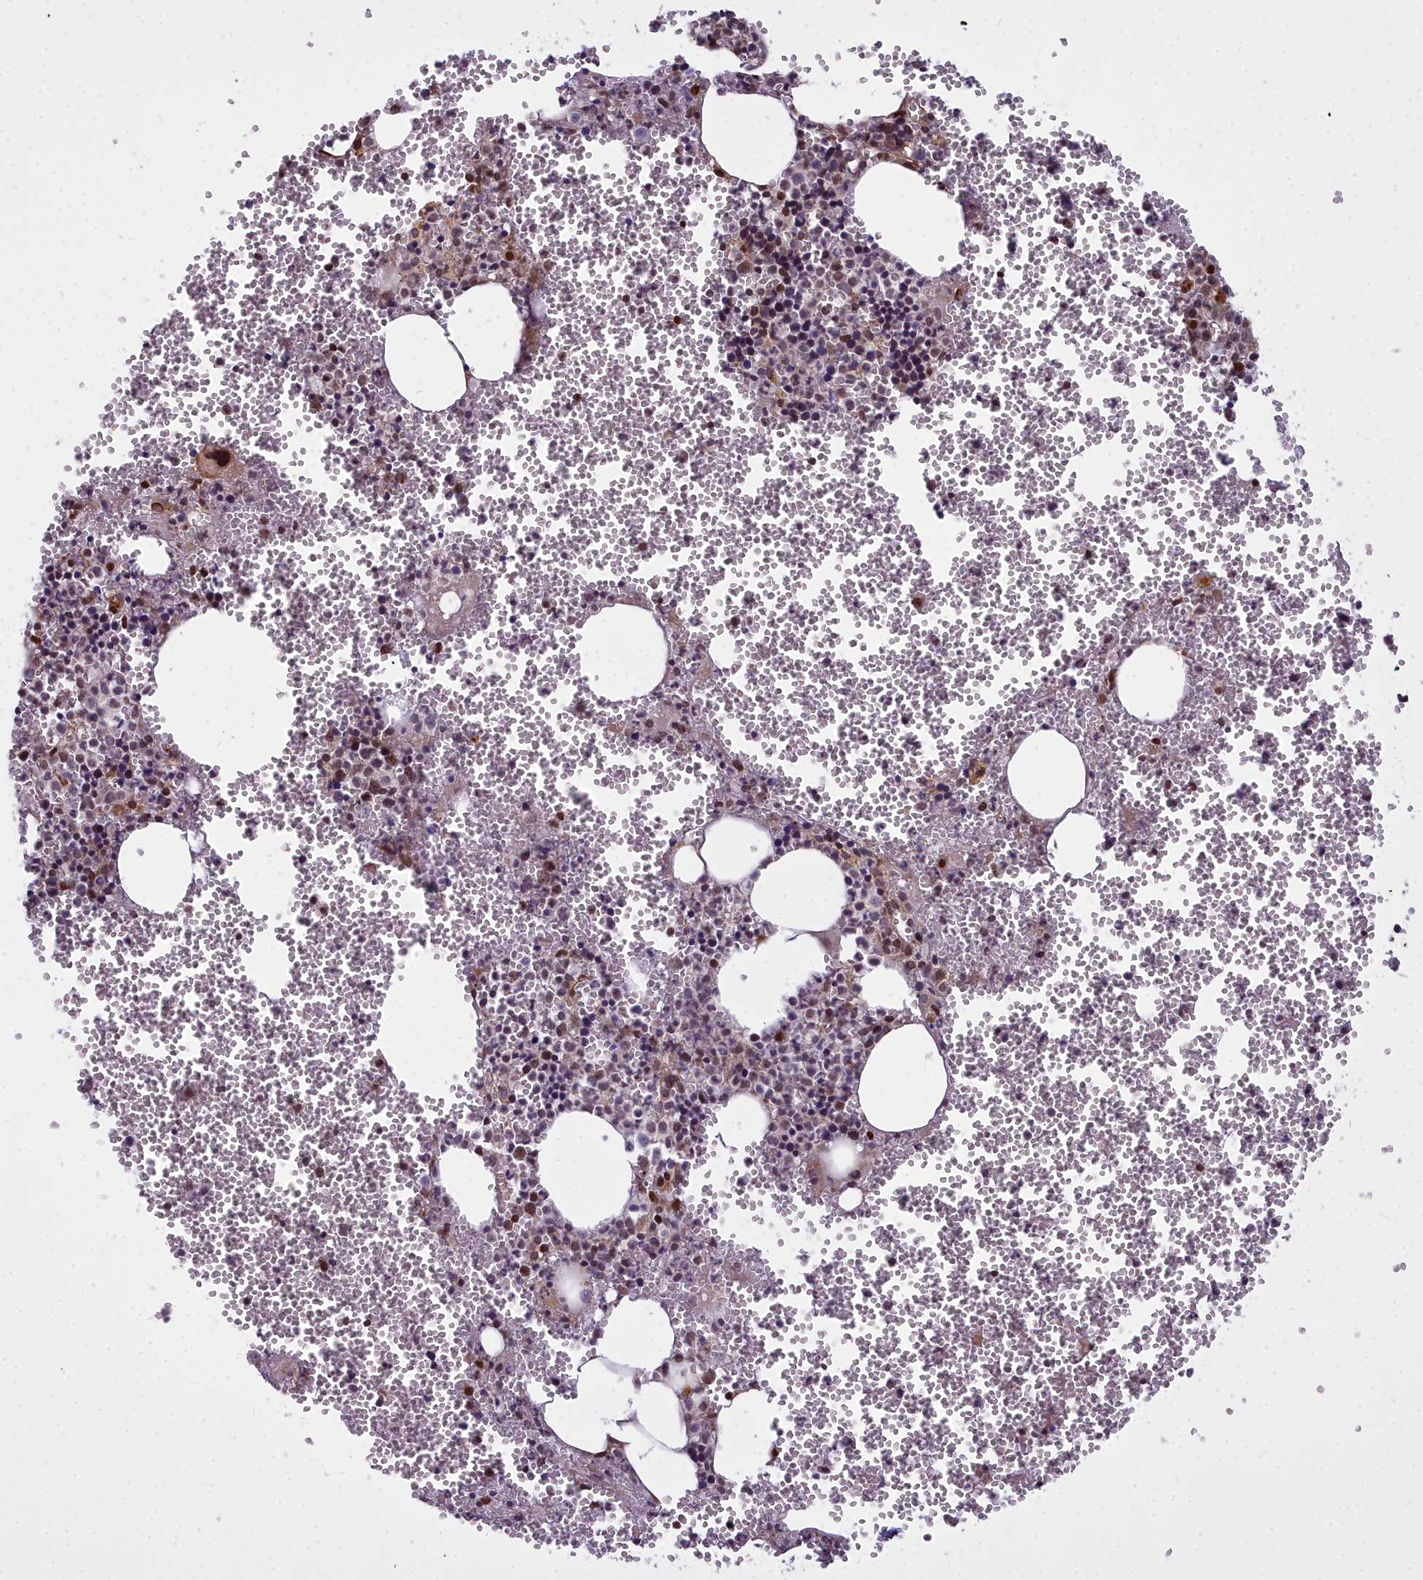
{"staining": {"intensity": "strong", "quantity": "25%-75%", "location": "nuclear"}, "tissue": "bone marrow", "cell_type": "Hematopoietic cells", "image_type": "normal", "snomed": [{"axis": "morphology", "description": "Normal tissue, NOS"}, {"axis": "topography", "description": "Bone marrow"}], "caption": "The micrograph shows staining of unremarkable bone marrow, revealing strong nuclear protein positivity (brown color) within hematopoietic cells.", "gene": "GLYATL3", "patient": {"sex": "female", "age": 77}}